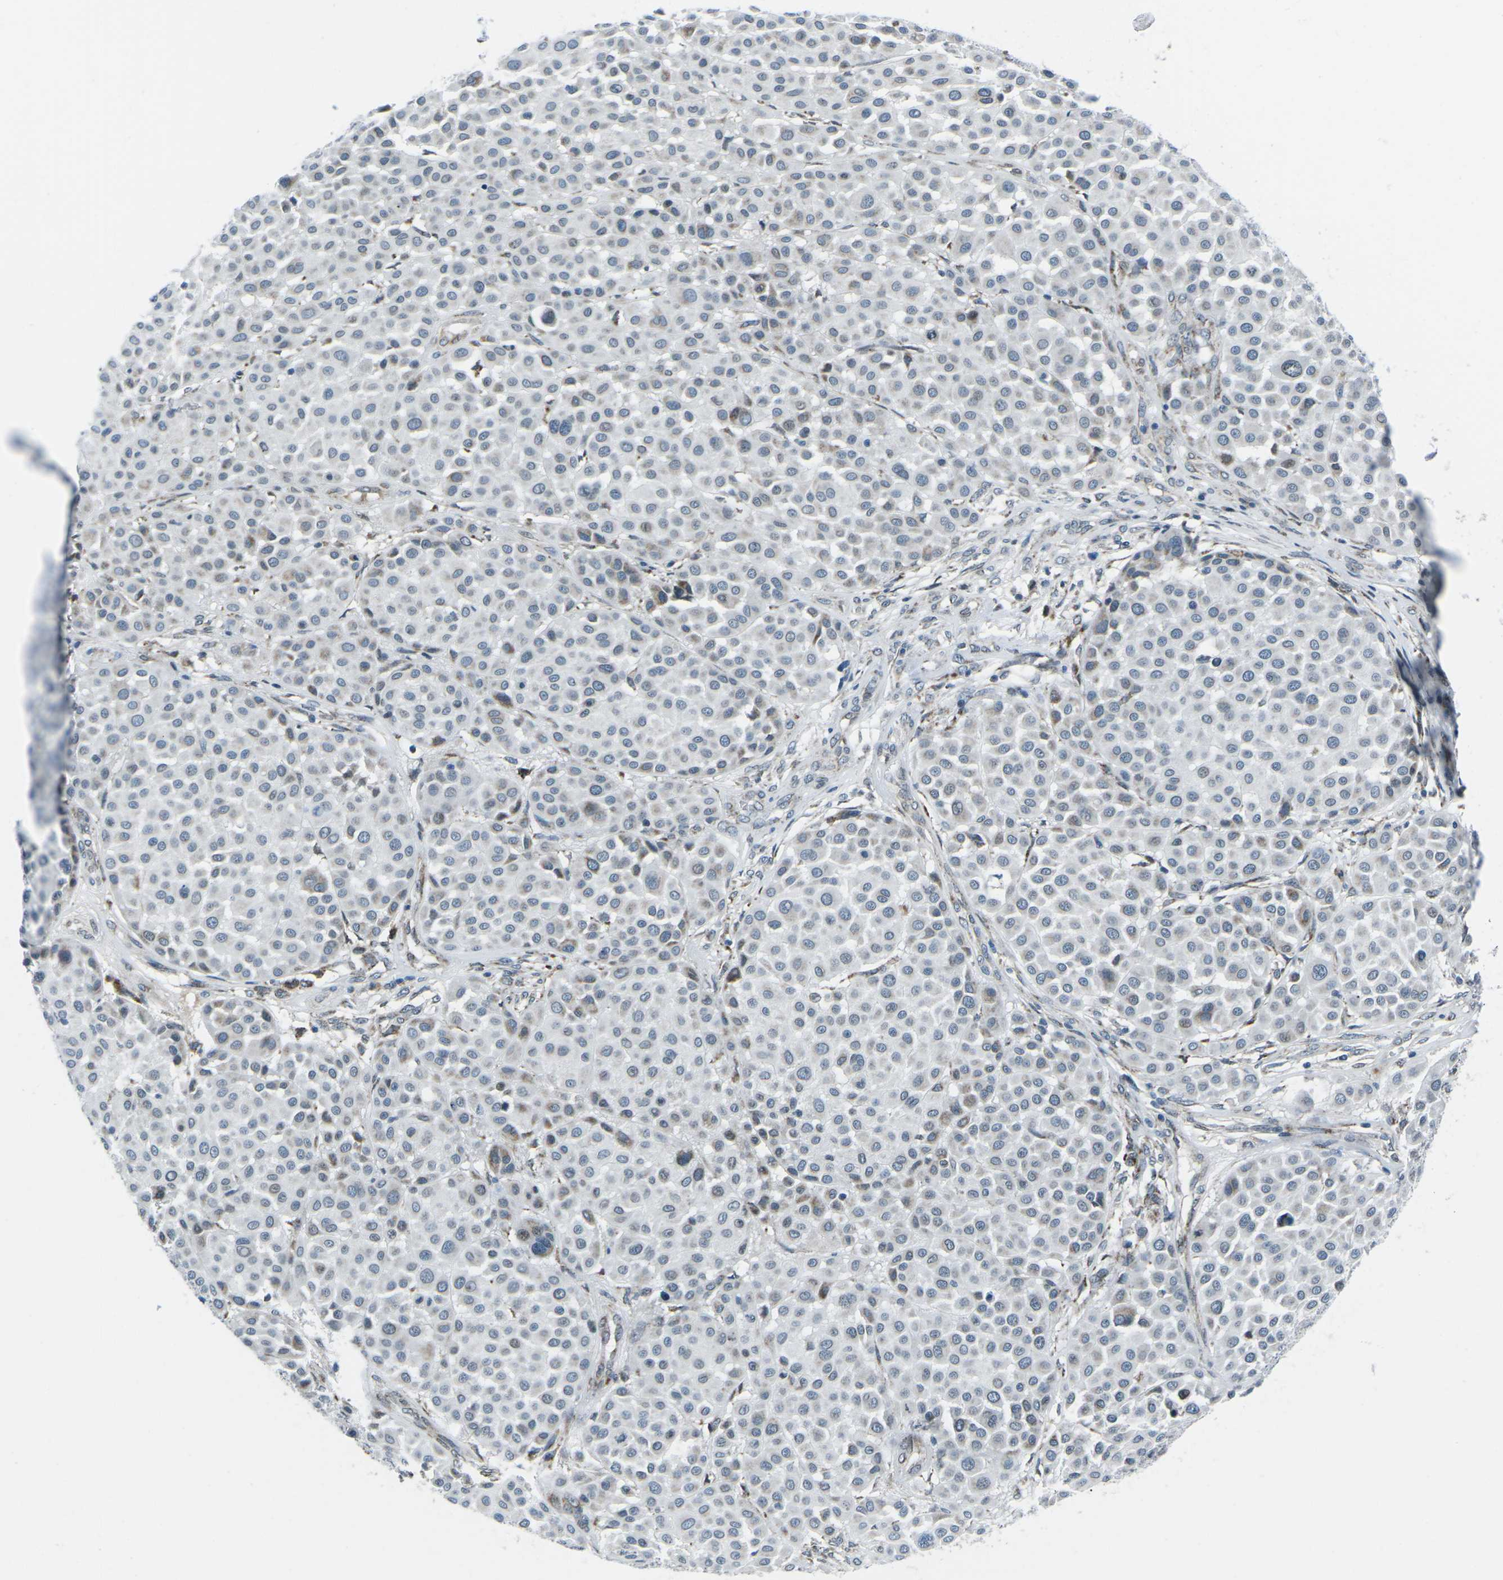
{"staining": {"intensity": "negative", "quantity": "none", "location": "none"}, "tissue": "melanoma", "cell_type": "Tumor cells", "image_type": "cancer", "snomed": [{"axis": "morphology", "description": "Malignant melanoma, Metastatic site"}, {"axis": "topography", "description": "Soft tissue"}], "caption": "DAB (3,3'-diaminobenzidine) immunohistochemical staining of malignant melanoma (metastatic site) exhibits no significant expression in tumor cells. The staining was performed using DAB to visualize the protein expression in brown, while the nuclei were stained in blue with hematoxylin (Magnification: 20x).", "gene": "RFESD", "patient": {"sex": "male", "age": 41}}